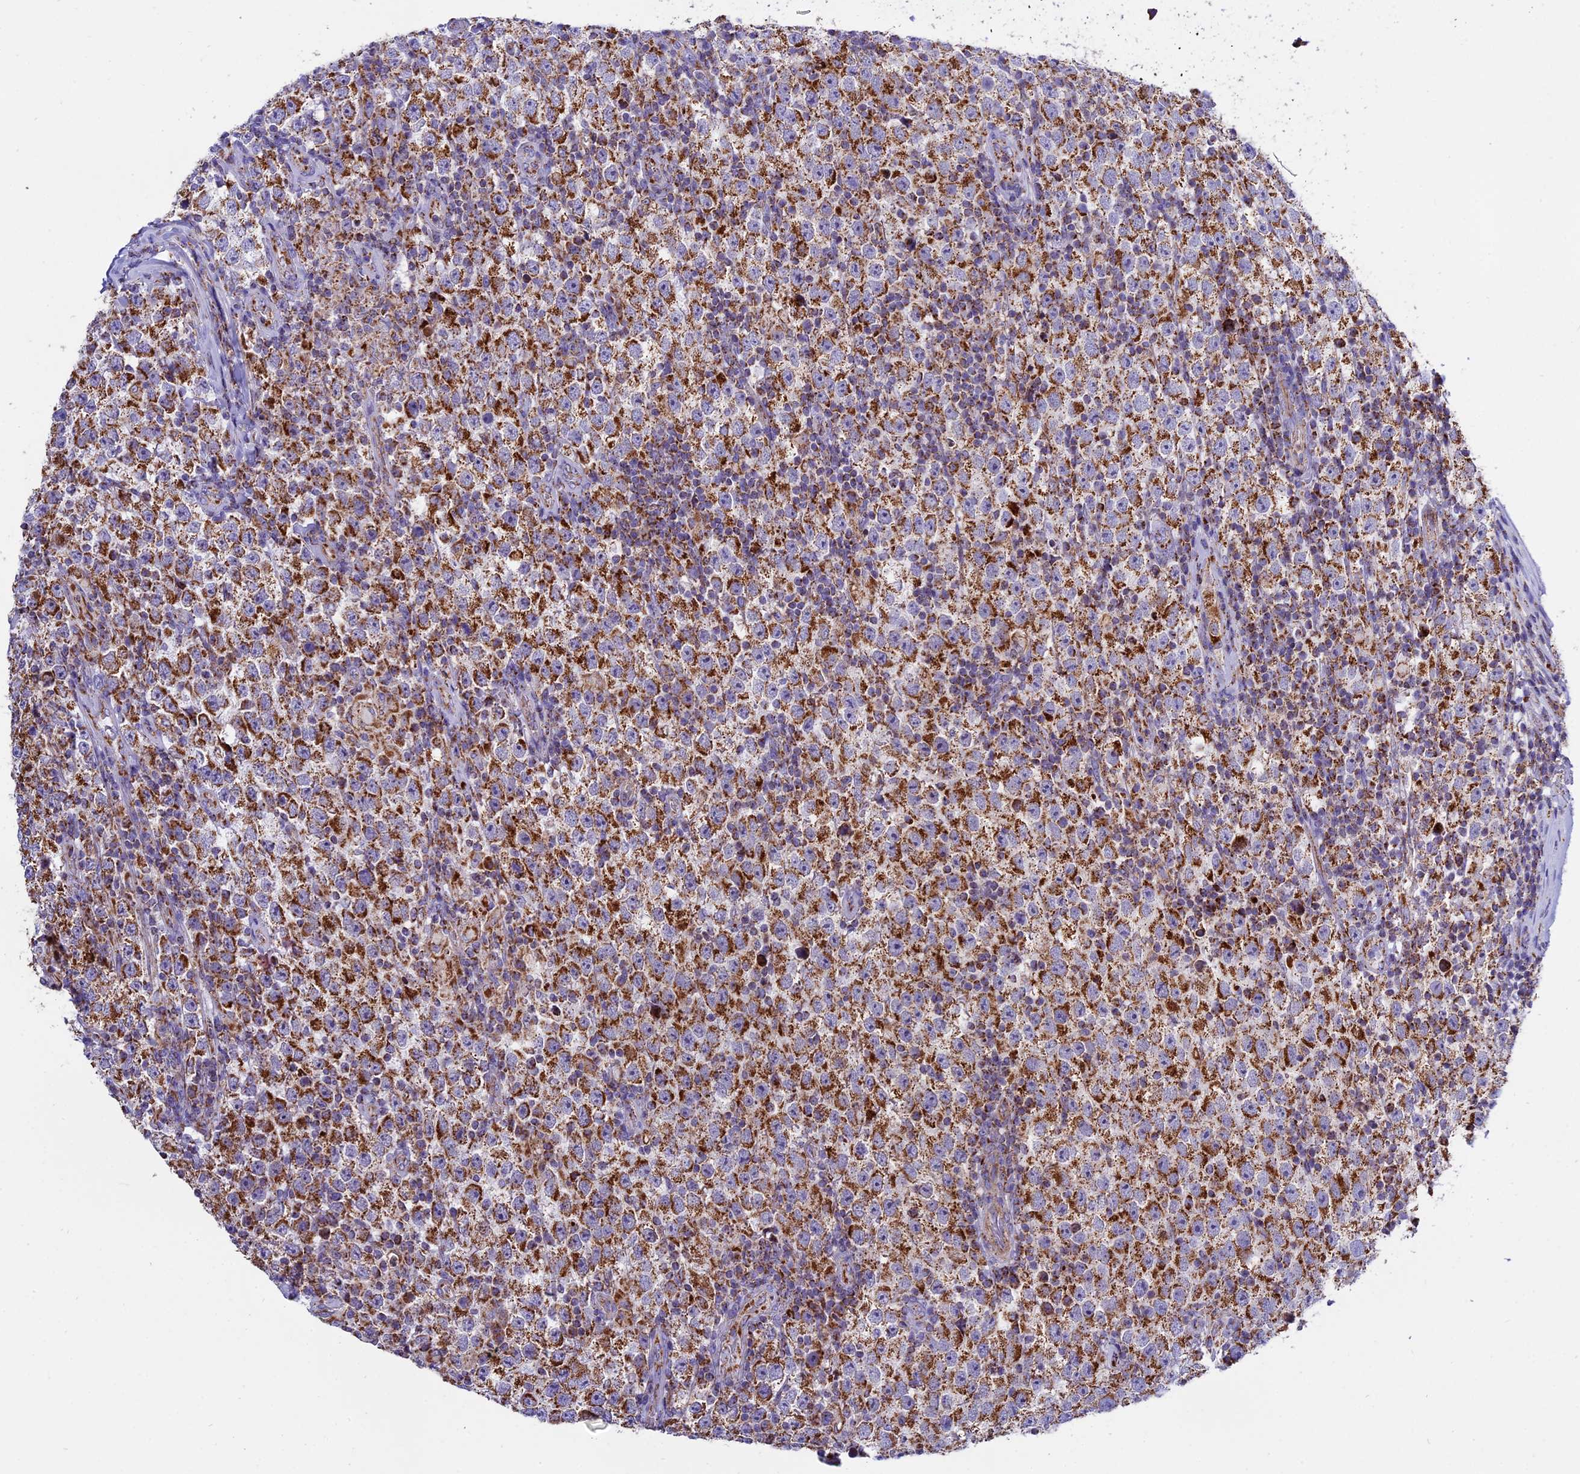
{"staining": {"intensity": "strong", "quantity": ">75%", "location": "cytoplasmic/membranous"}, "tissue": "testis cancer", "cell_type": "Tumor cells", "image_type": "cancer", "snomed": [{"axis": "morphology", "description": "Normal tissue, NOS"}, {"axis": "morphology", "description": "Urothelial carcinoma, High grade"}, {"axis": "morphology", "description": "Seminoma, NOS"}, {"axis": "morphology", "description": "Carcinoma, Embryonal, NOS"}, {"axis": "topography", "description": "Urinary bladder"}, {"axis": "topography", "description": "Testis"}], "caption": "Protein expression analysis of testis cancer exhibits strong cytoplasmic/membranous staining in about >75% of tumor cells.", "gene": "MRPS34", "patient": {"sex": "male", "age": 41}}